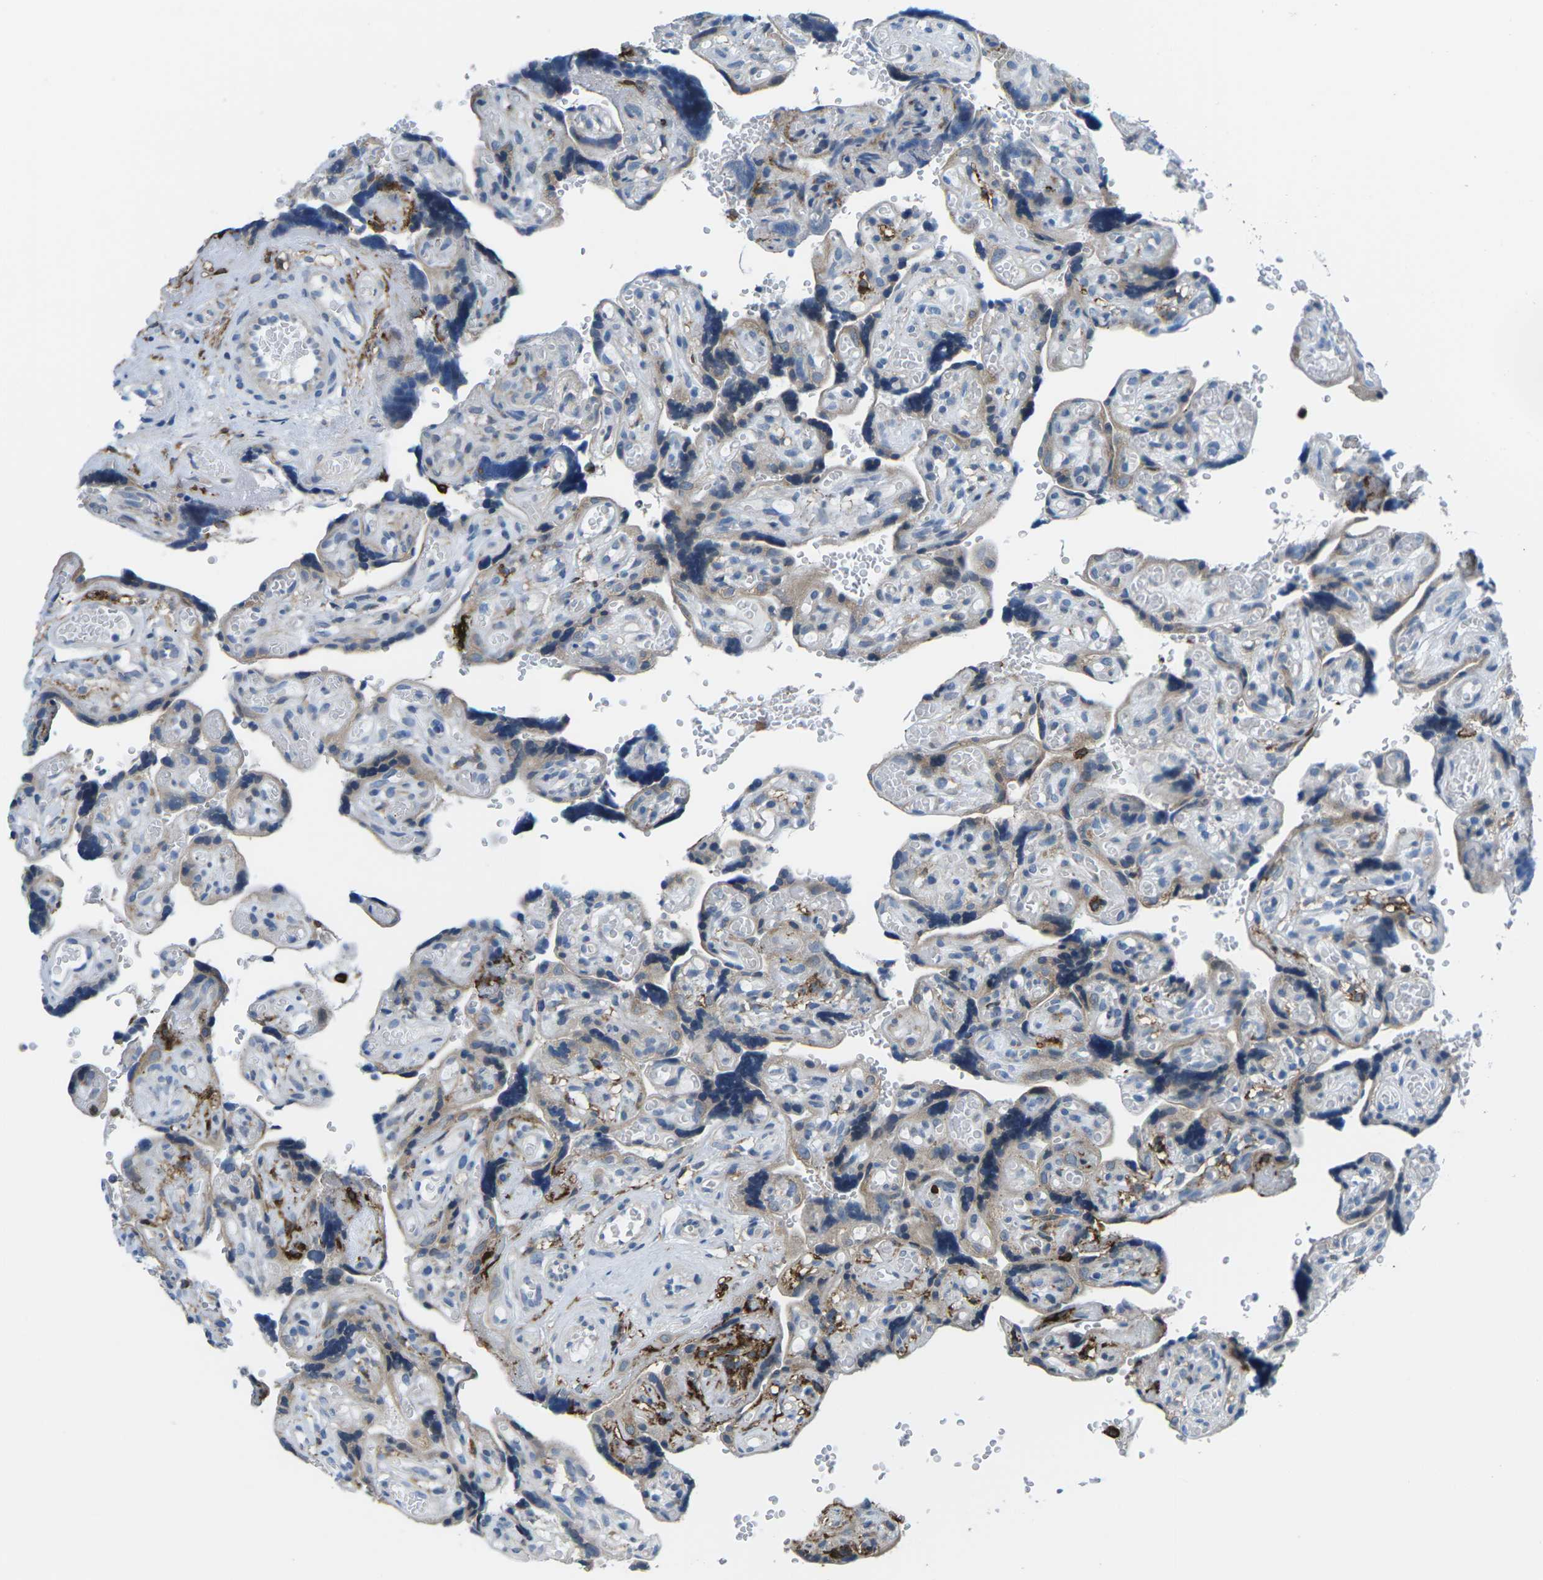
{"staining": {"intensity": "weak", "quantity": ">75%", "location": "cytoplasmic/membranous"}, "tissue": "placenta", "cell_type": "Decidual cells", "image_type": "normal", "snomed": [{"axis": "morphology", "description": "Normal tissue, NOS"}, {"axis": "topography", "description": "Placenta"}], "caption": "The histopathology image exhibits immunohistochemical staining of benign placenta. There is weak cytoplasmic/membranous positivity is identified in approximately >75% of decidual cells. Nuclei are stained in blue.", "gene": "PTPN1", "patient": {"sex": "female", "age": 30}}